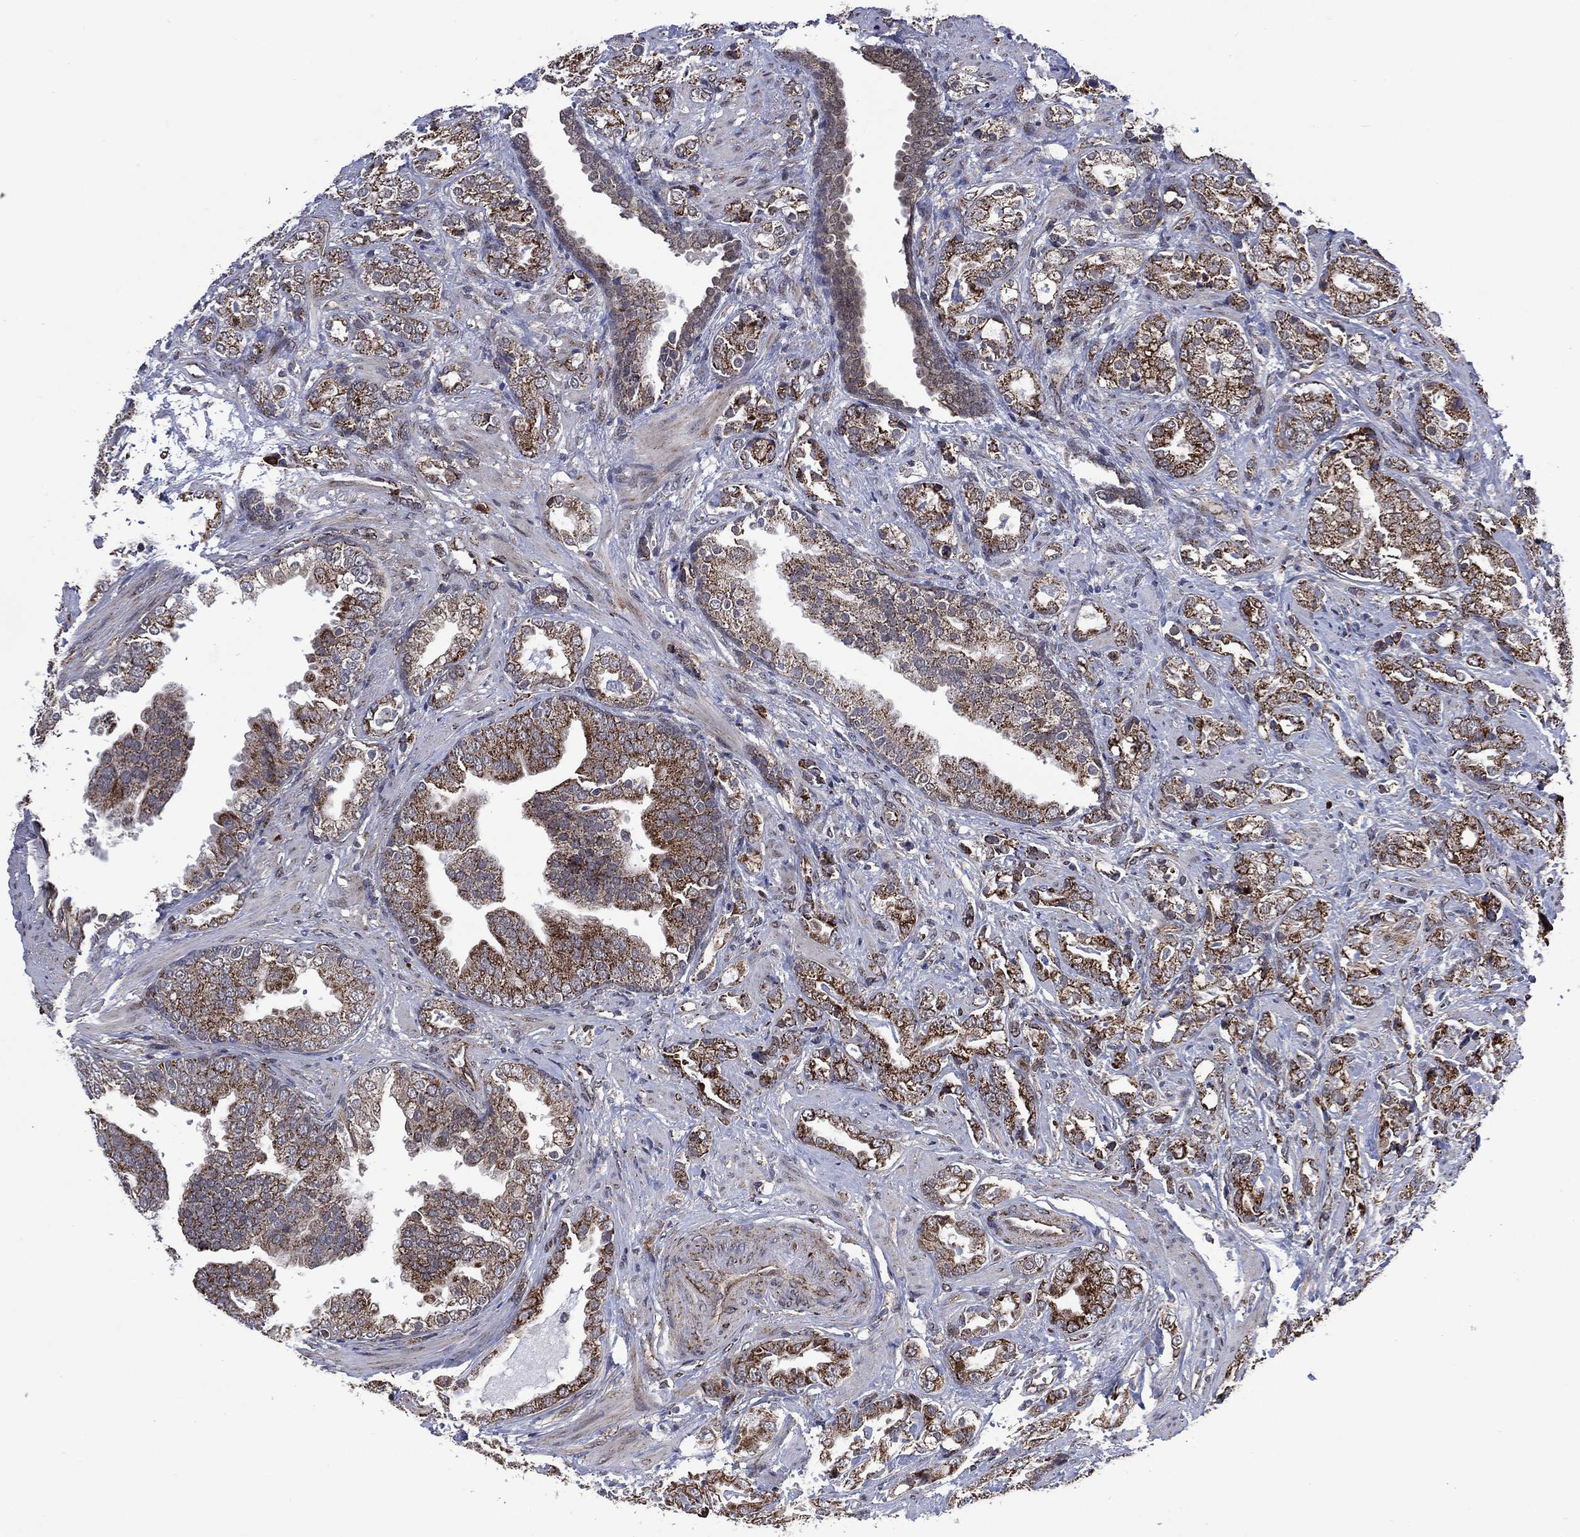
{"staining": {"intensity": "moderate", "quantity": ">75%", "location": "cytoplasmic/membranous"}, "tissue": "prostate cancer", "cell_type": "Tumor cells", "image_type": "cancer", "snomed": [{"axis": "morphology", "description": "Adenocarcinoma, NOS"}, {"axis": "topography", "description": "Prostate"}], "caption": "There is medium levels of moderate cytoplasmic/membranous staining in tumor cells of prostate cancer (adenocarcinoma), as demonstrated by immunohistochemical staining (brown color).", "gene": "HTD2", "patient": {"sex": "male", "age": 57}}